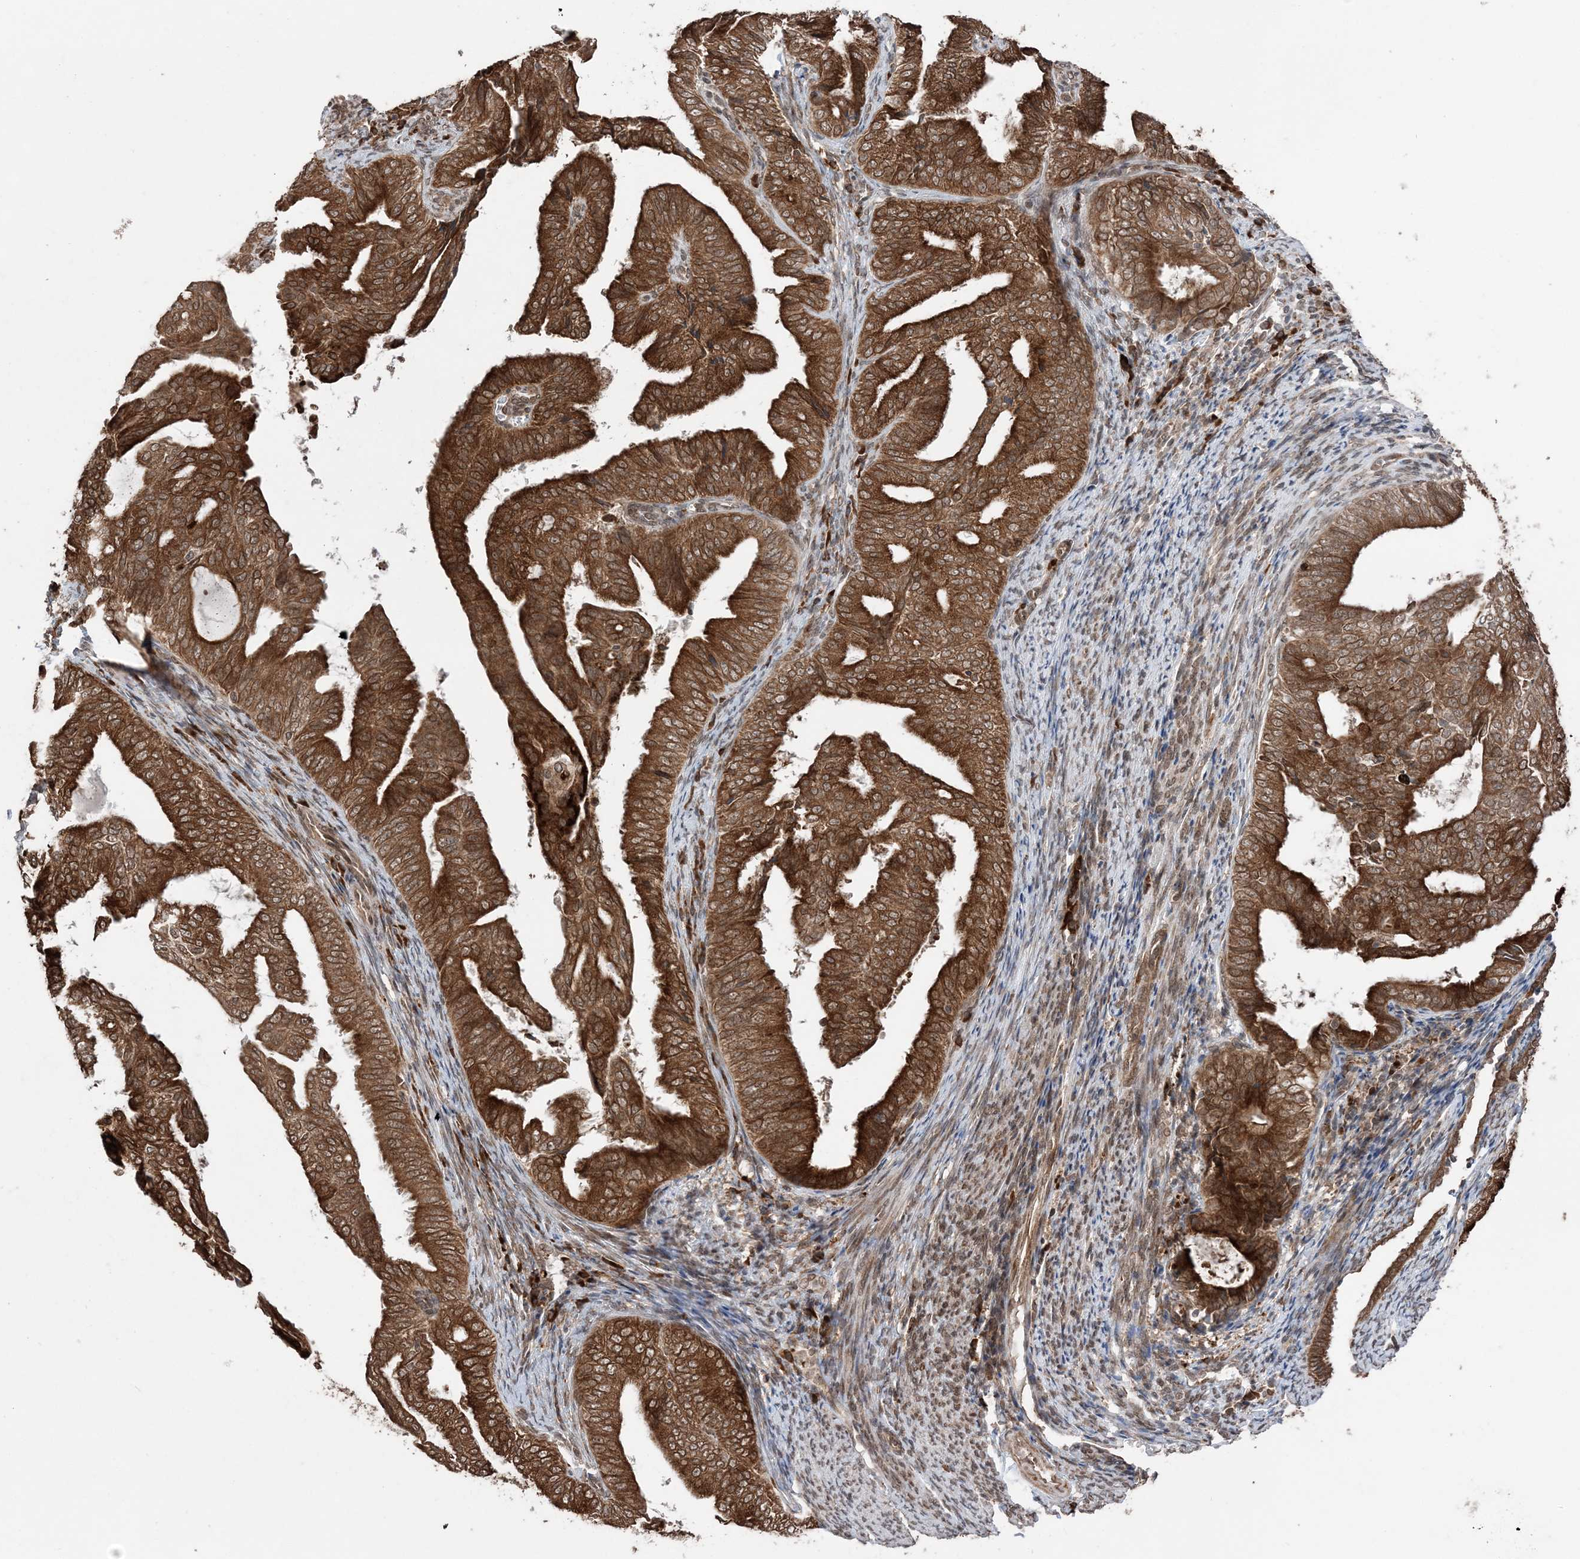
{"staining": {"intensity": "strong", "quantity": ">75%", "location": "cytoplasmic/membranous"}, "tissue": "endometrial cancer", "cell_type": "Tumor cells", "image_type": "cancer", "snomed": [{"axis": "morphology", "description": "Adenocarcinoma, NOS"}, {"axis": "topography", "description": "Endometrium"}], "caption": "A brown stain labels strong cytoplasmic/membranous expression of a protein in endometrial adenocarcinoma tumor cells.", "gene": "TMED10", "patient": {"sex": "female", "age": 58}}